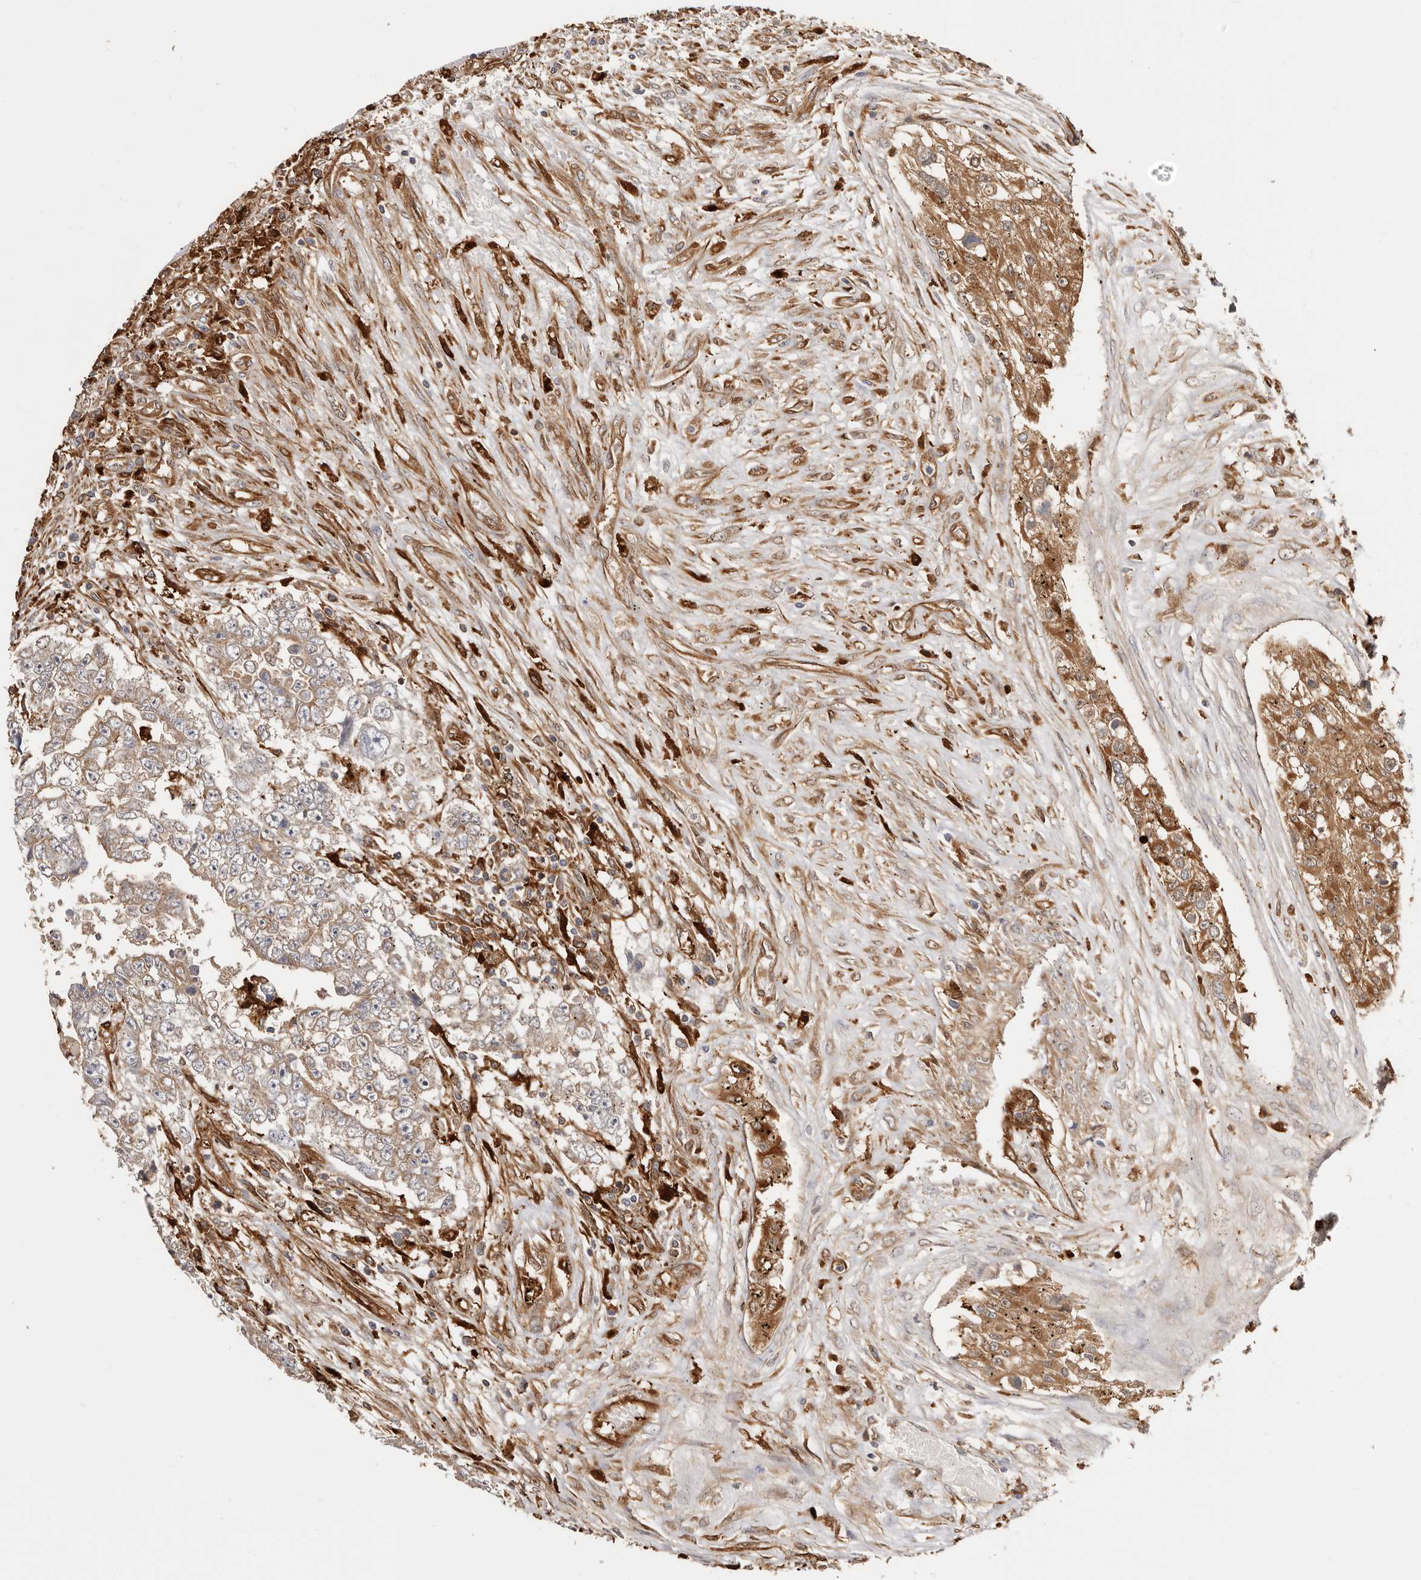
{"staining": {"intensity": "moderate", "quantity": ">75%", "location": "cytoplasmic/membranous"}, "tissue": "testis cancer", "cell_type": "Tumor cells", "image_type": "cancer", "snomed": [{"axis": "morphology", "description": "Carcinoma, Embryonal, NOS"}, {"axis": "topography", "description": "Testis"}], "caption": "Moderate cytoplasmic/membranous protein positivity is appreciated in about >75% of tumor cells in testis embryonal carcinoma.", "gene": "LAP3", "patient": {"sex": "male", "age": 25}}